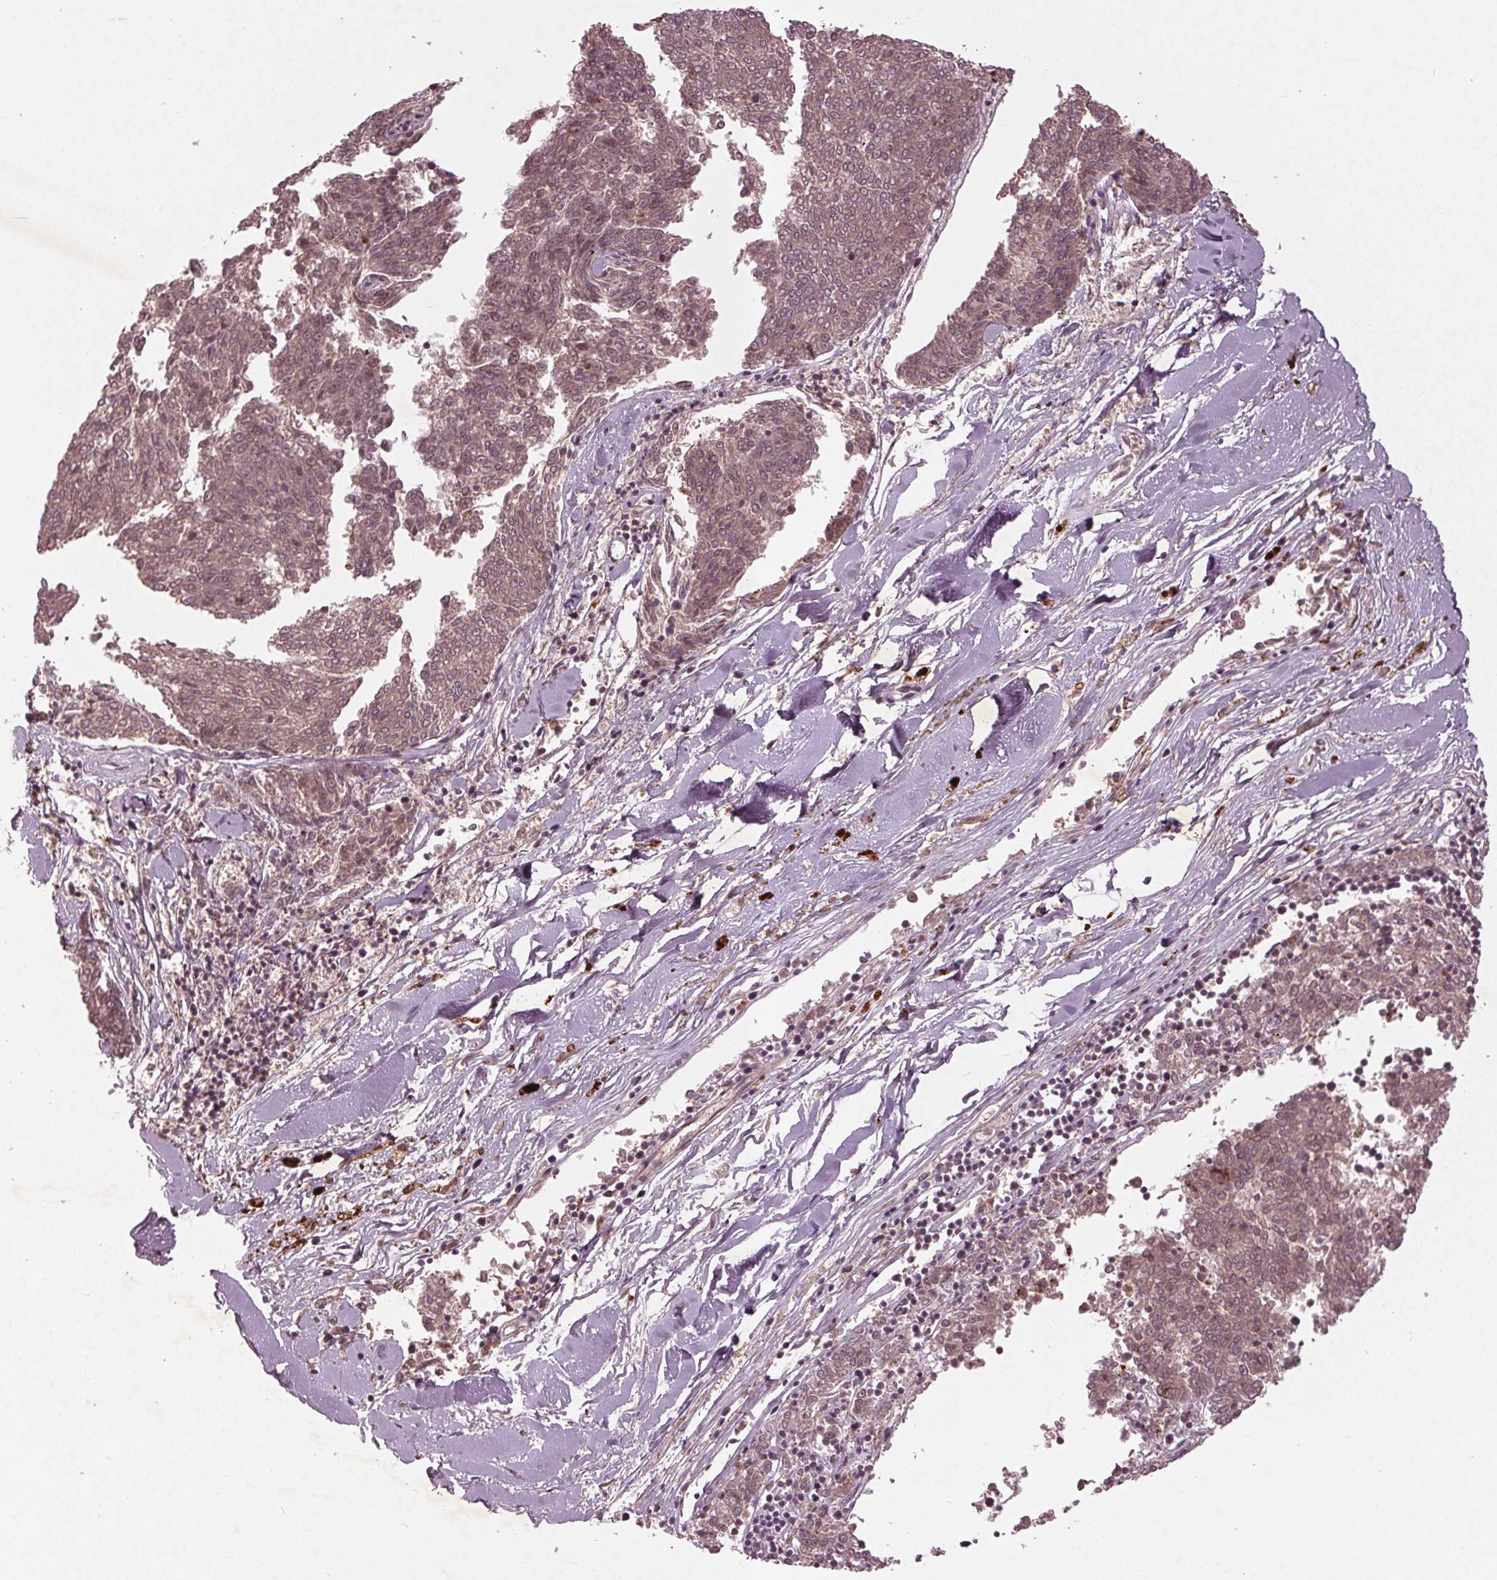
{"staining": {"intensity": "weak", "quantity": ">75%", "location": "cytoplasmic/membranous"}, "tissue": "melanoma", "cell_type": "Tumor cells", "image_type": "cancer", "snomed": [{"axis": "morphology", "description": "Malignant melanoma, NOS"}, {"axis": "topography", "description": "Skin"}], "caption": "Immunohistochemistry of human malignant melanoma reveals low levels of weak cytoplasmic/membranous expression in approximately >75% of tumor cells. (IHC, brightfield microscopy, high magnification).", "gene": "CDKL4", "patient": {"sex": "female", "age": 72}}